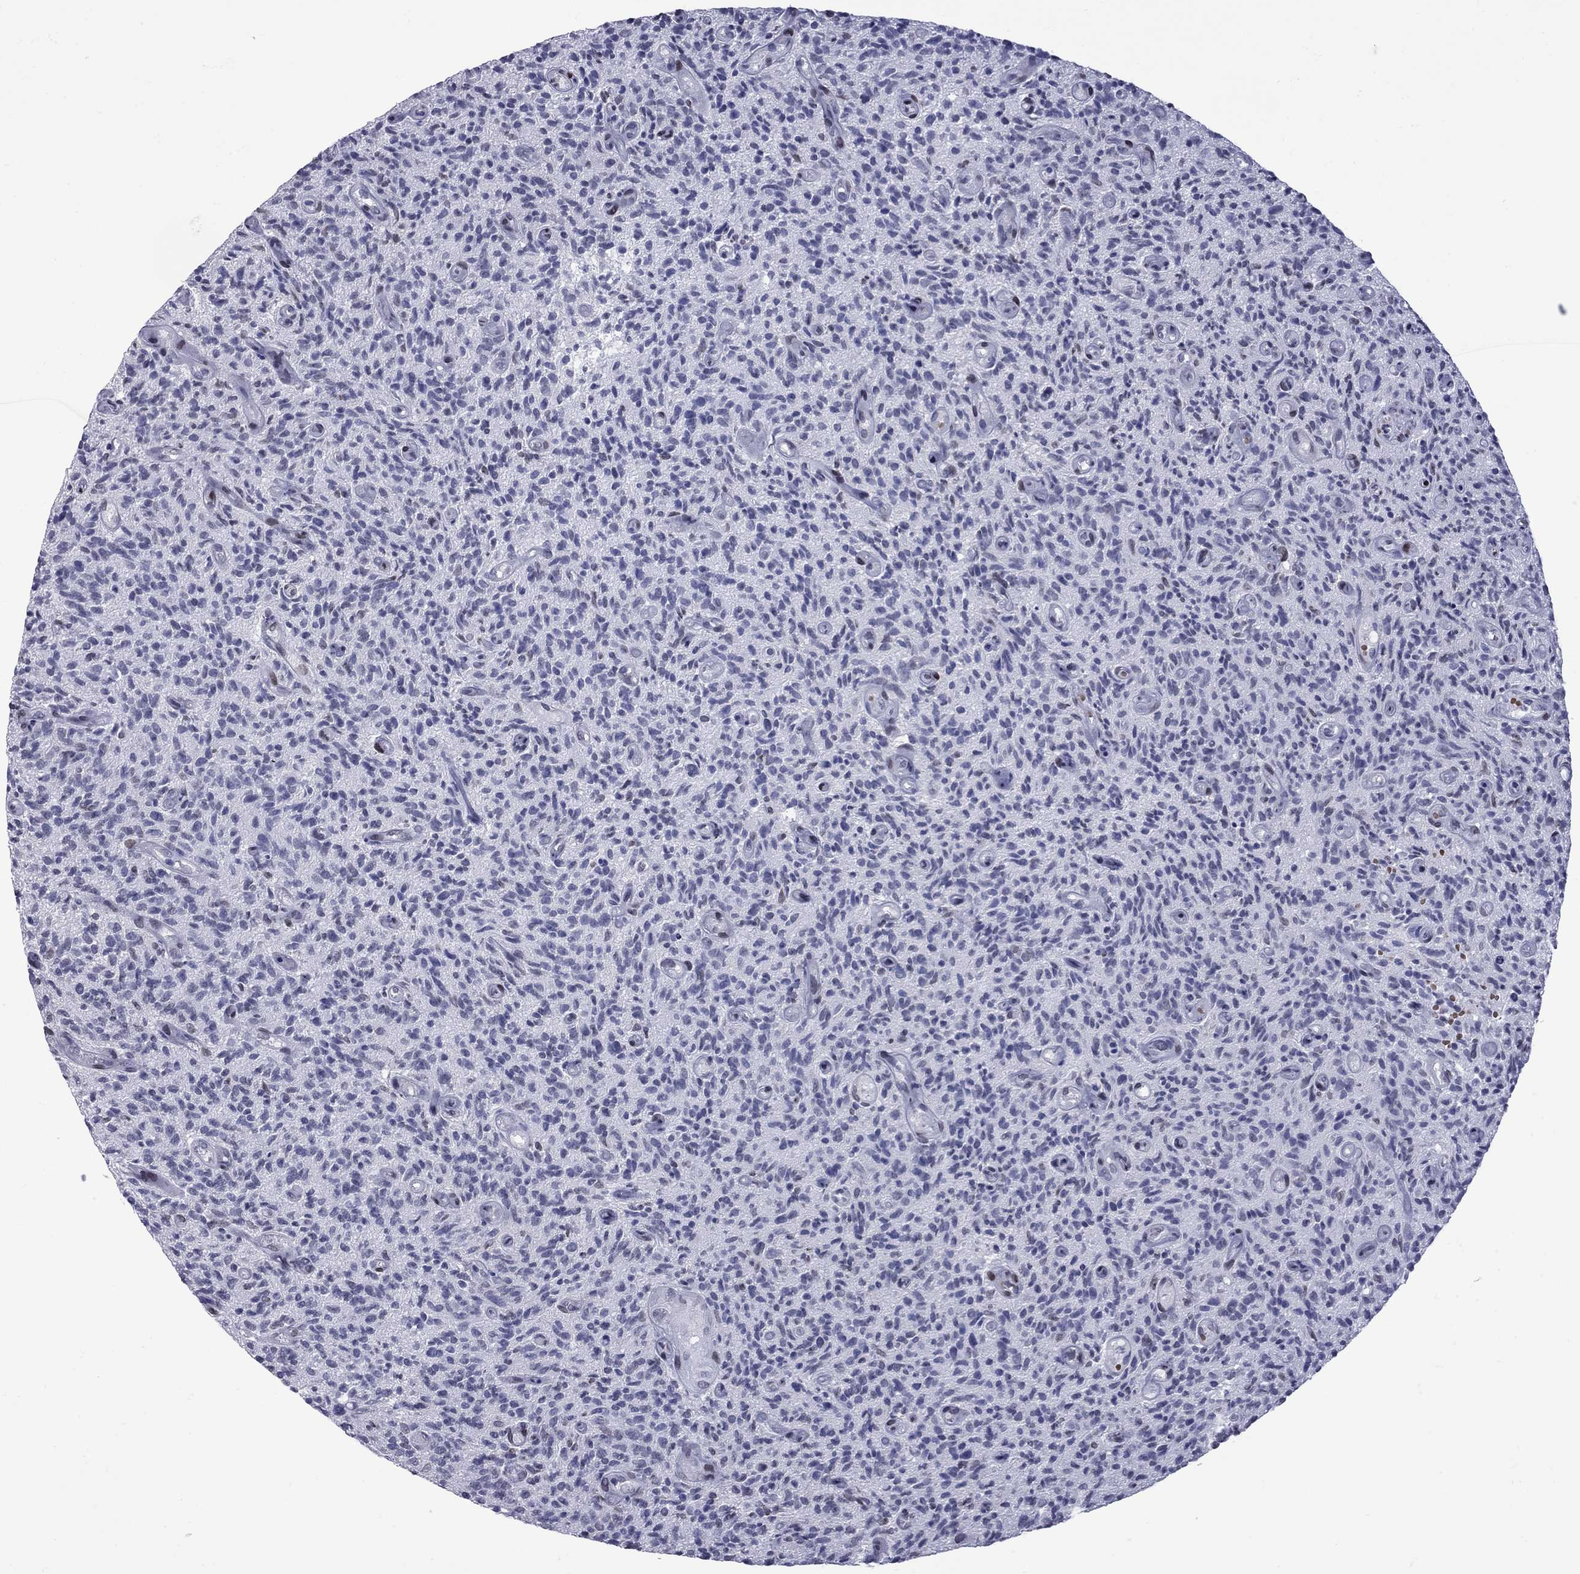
{"staining": {"intensity": "negative", "quantity": "none", "location": "none"}, "tissue": "glioma", "cell_type": "Tumor cells", "image_type": "cancer", "snomed": [{"axis": "morphology", "description": "Glioma, malignant, High grade"}, {"axis": "topography", "description": "Brain"}], "caption": "The IHC micrograph has no significant positivity in tumor cells of malignant high-grade glioma tissue.", "gene": "CLTCL1", "patient": {"sex": "male", "age": 64}}